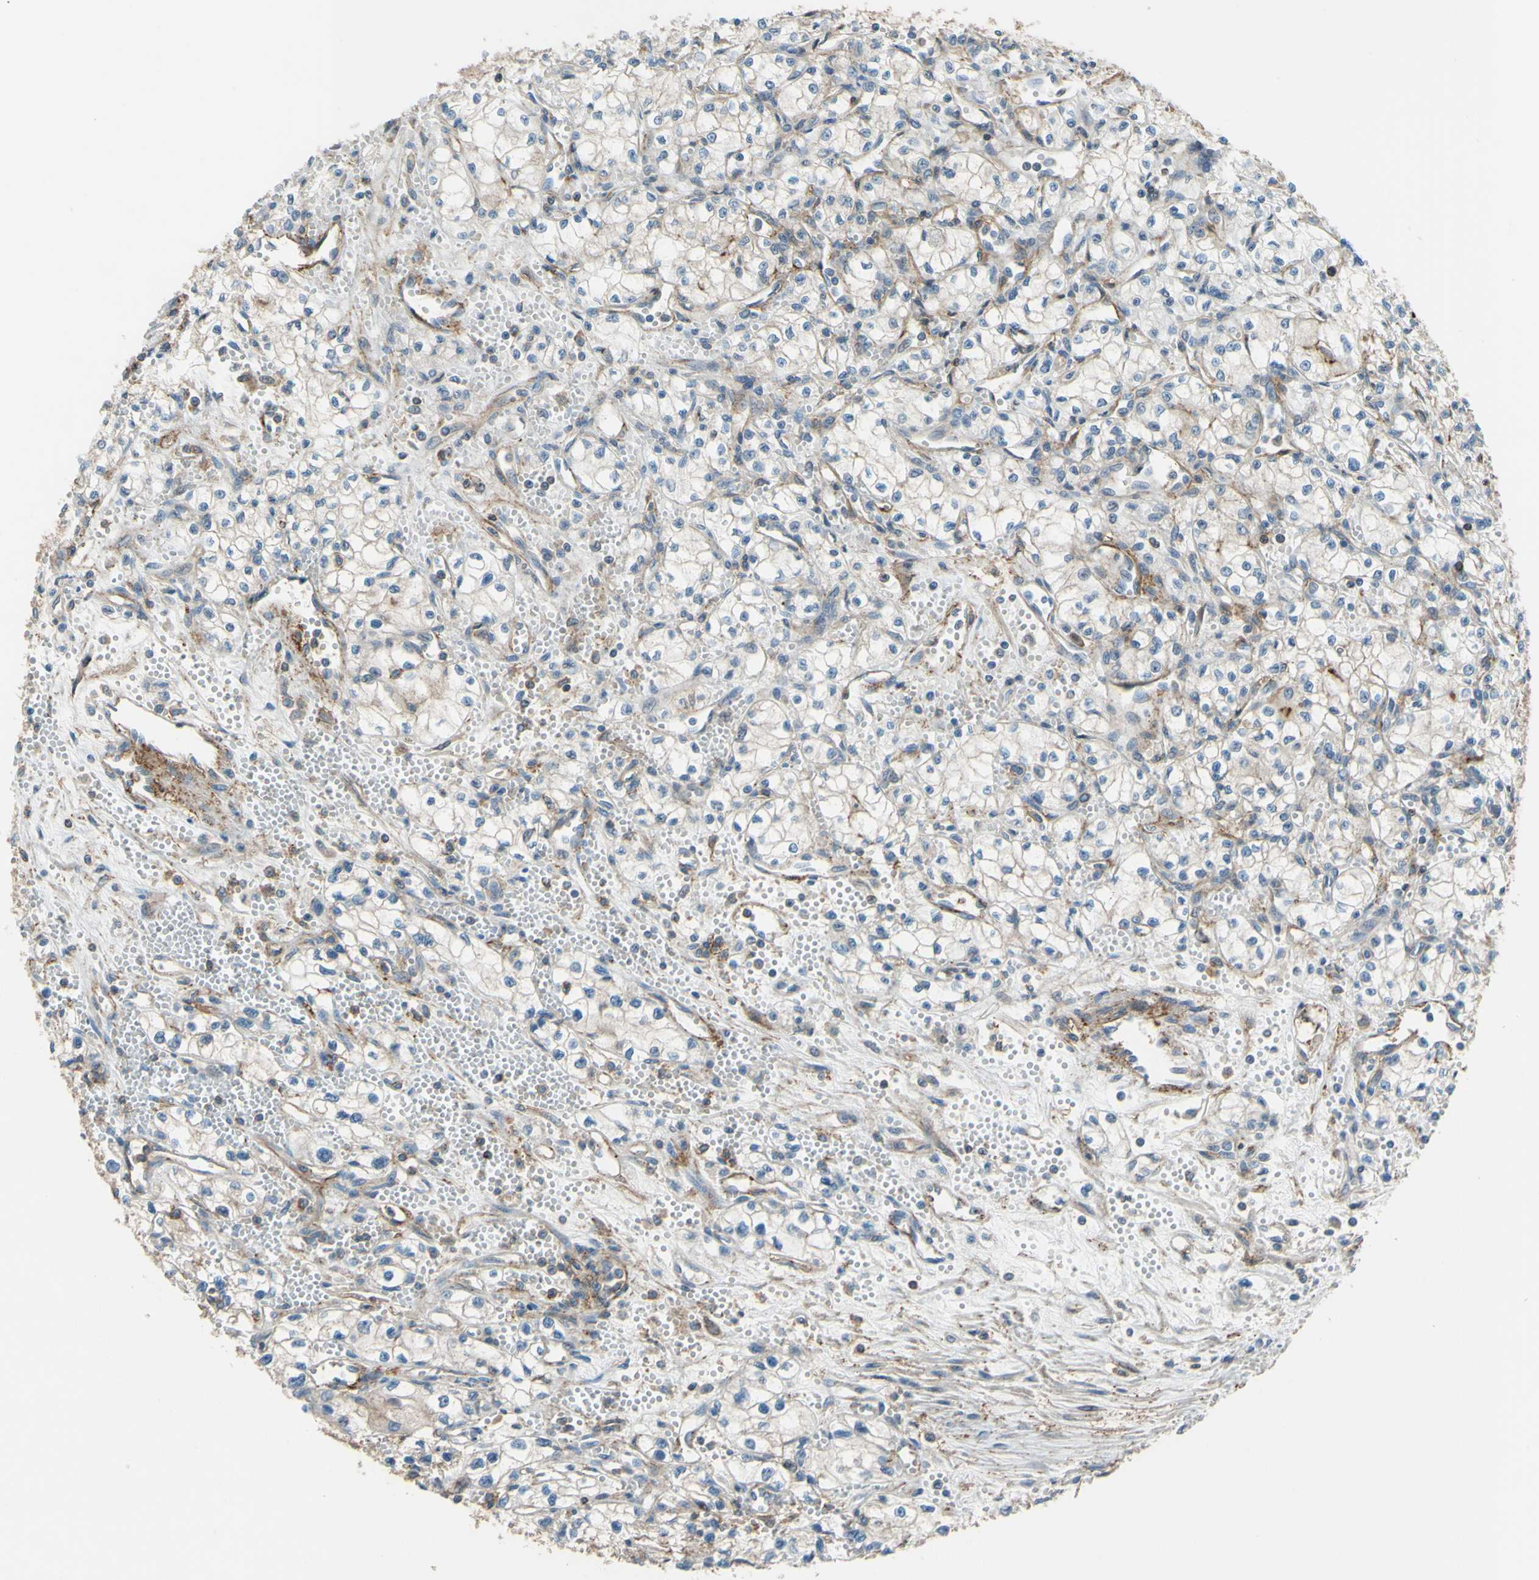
{"staining": {"intensity": "weak", "quantity": "<25%", "location": "cytoplasmic/membranous"}, "tissue": "renal cancer", "cell_type": "Tumor cells", "image_type": "cancer", "snomed": [{"axis": "morphology", "description": "Normal tissue, NOS"}, {"axis": "morphology", "description": "Adenocarcinoma, NOS"}, {"axis": "topography", "description": "Kidney"}], "caption": "This is a micrograph of IHC staining of renal cancer, which shows no staining in tumor cells.", "gene": "POR", "patient": {"sex": "male", "age": 59}}